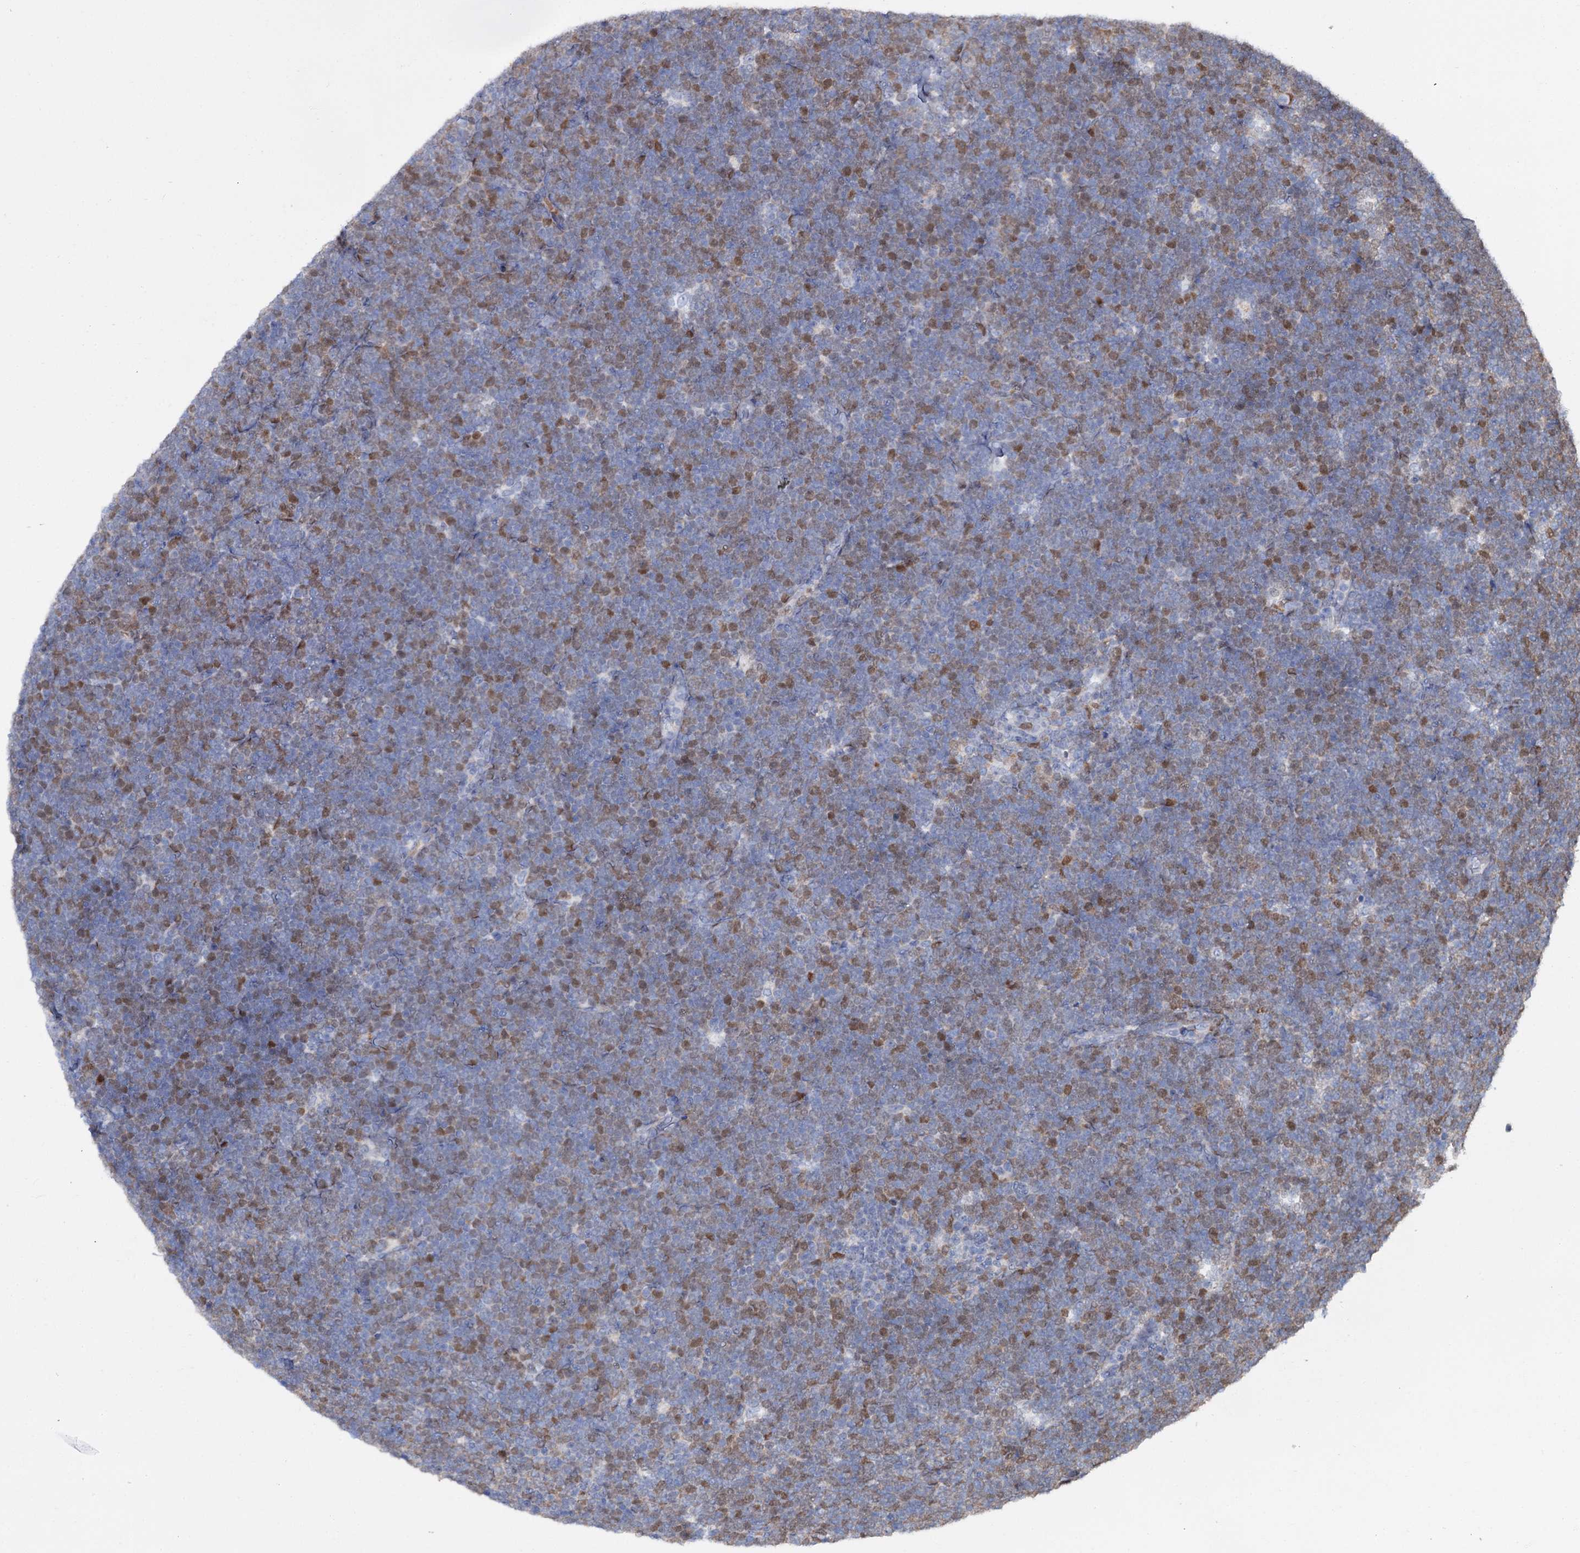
{"staining": {"intensity": "moderate", "quantity": "25%-75%", "location": "nuclear"}, "tissue": "lymphoma", "cell_type": "Tumor cells", "image_type": "cancer", "snomed": [{"axis": "morphology", "description": "Malignant lymphoma, non-Hodgkin's type, High grade"}, {"axis": "topography", "description": "Lymph node"}], "caption": "A high-resolution histopathology image shows immunohistochemistry (IHC) staining of malignant lymphoma, non-Hodgkin's type (high-grade), which exhibits moderate nuclear positivity in approximately 25%-75% of tumor cells.", "gene": "FAM111B", "patient": {"sex": "male", "age": 13}}